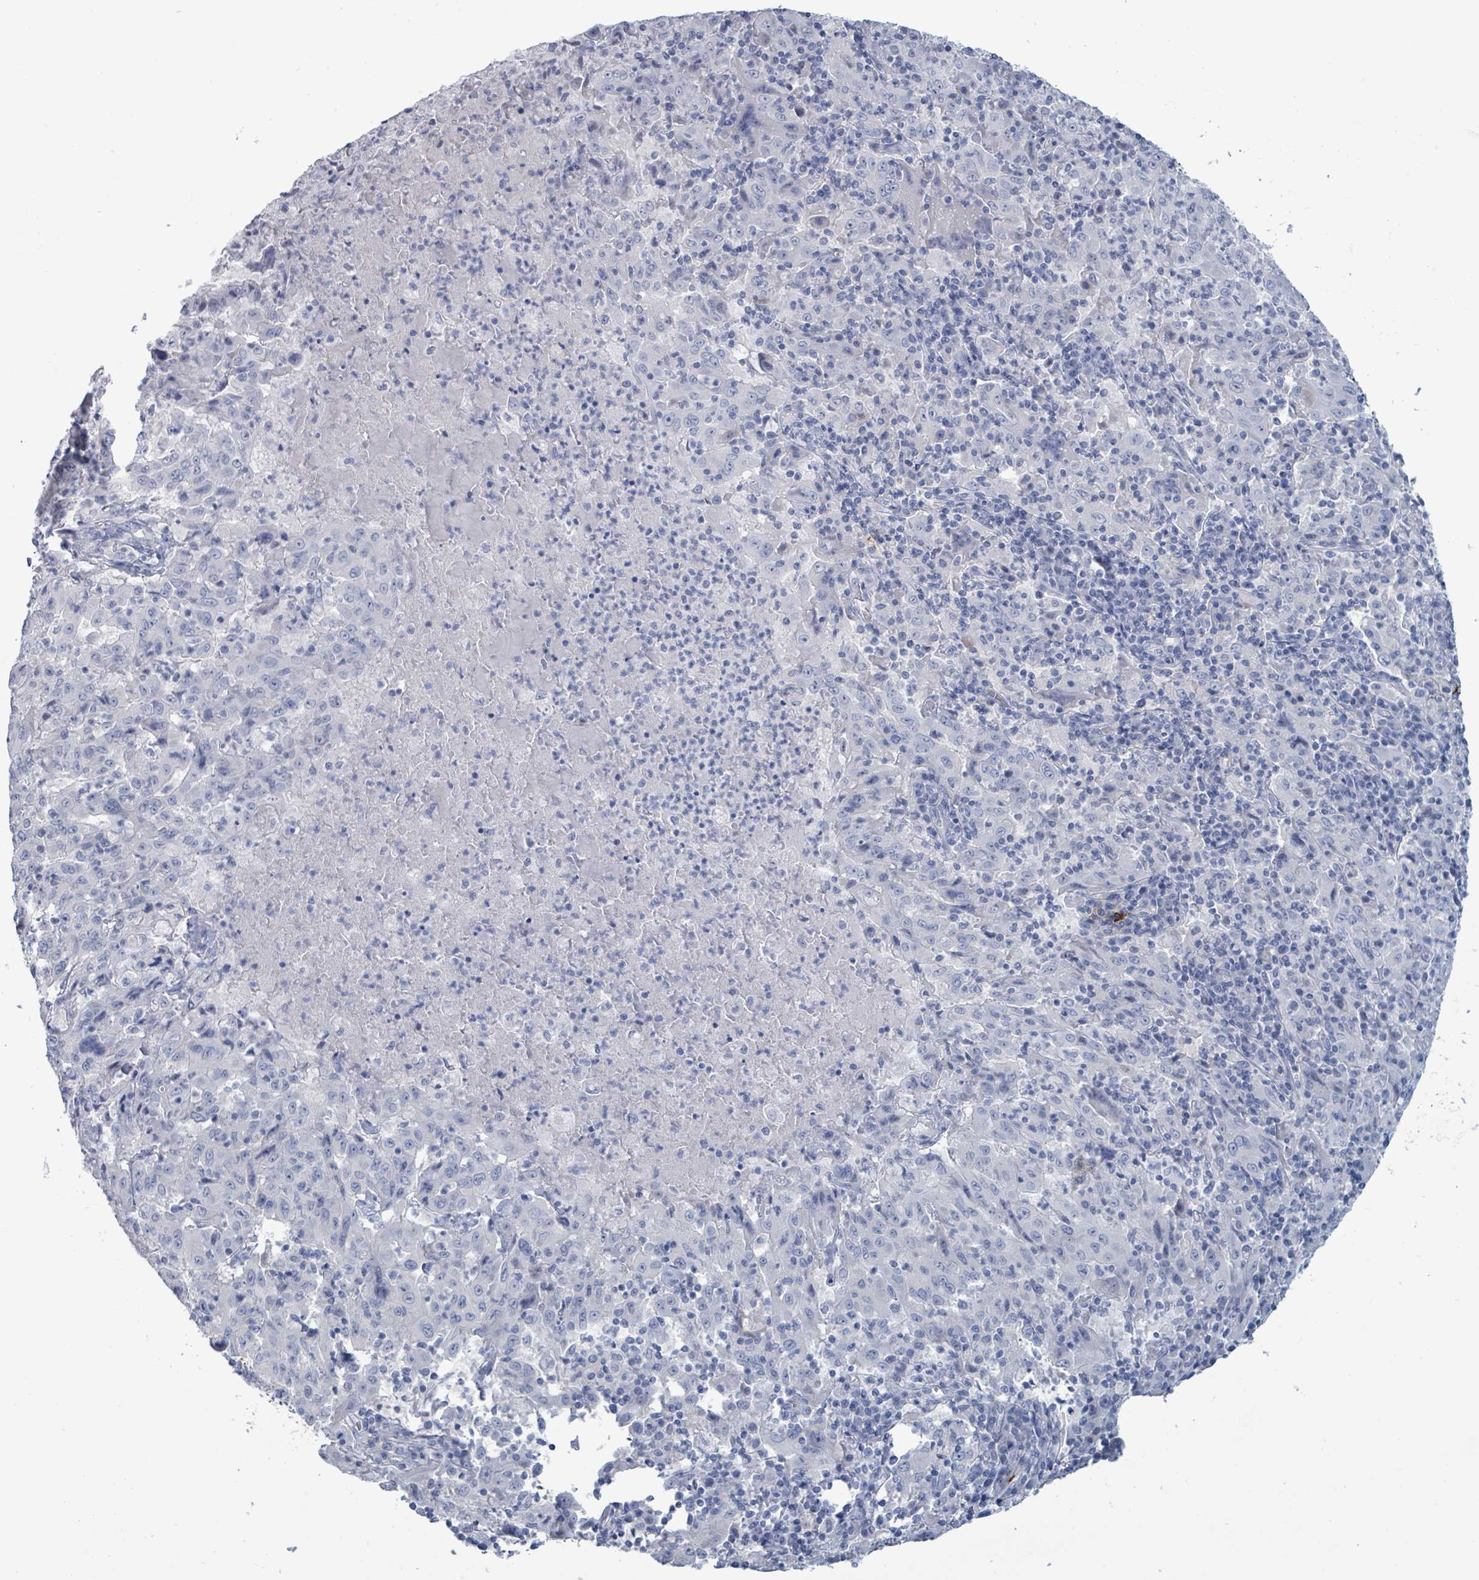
{"staining": {"intensity": "negative", "quantity": "none", "location": "none"}, "tissue": "pancreatic cancer", "cell_type": "Tumor cells", "image_type": "cancer", "snomed": [{"axis": "morphology", "description": "Adenocarcinoma, NOS"}, {"axis": "topography", "description": "Pancreas"}], "caption": "Immunohistochemistry (IHC) histopathology image of human pancreatic adenocarcinoma stained for a protein (brown), which exhibits no positivity in tumor cells. The staining was performed using DAB (3,3'-diaminobenzidine) to visualize the protein expression in brown, while the nuclei were stained in blue with hematoxylin (Magnification: 20x).", "gene": "VPS13D", "patient": {"sex": "male", "age": 63}}